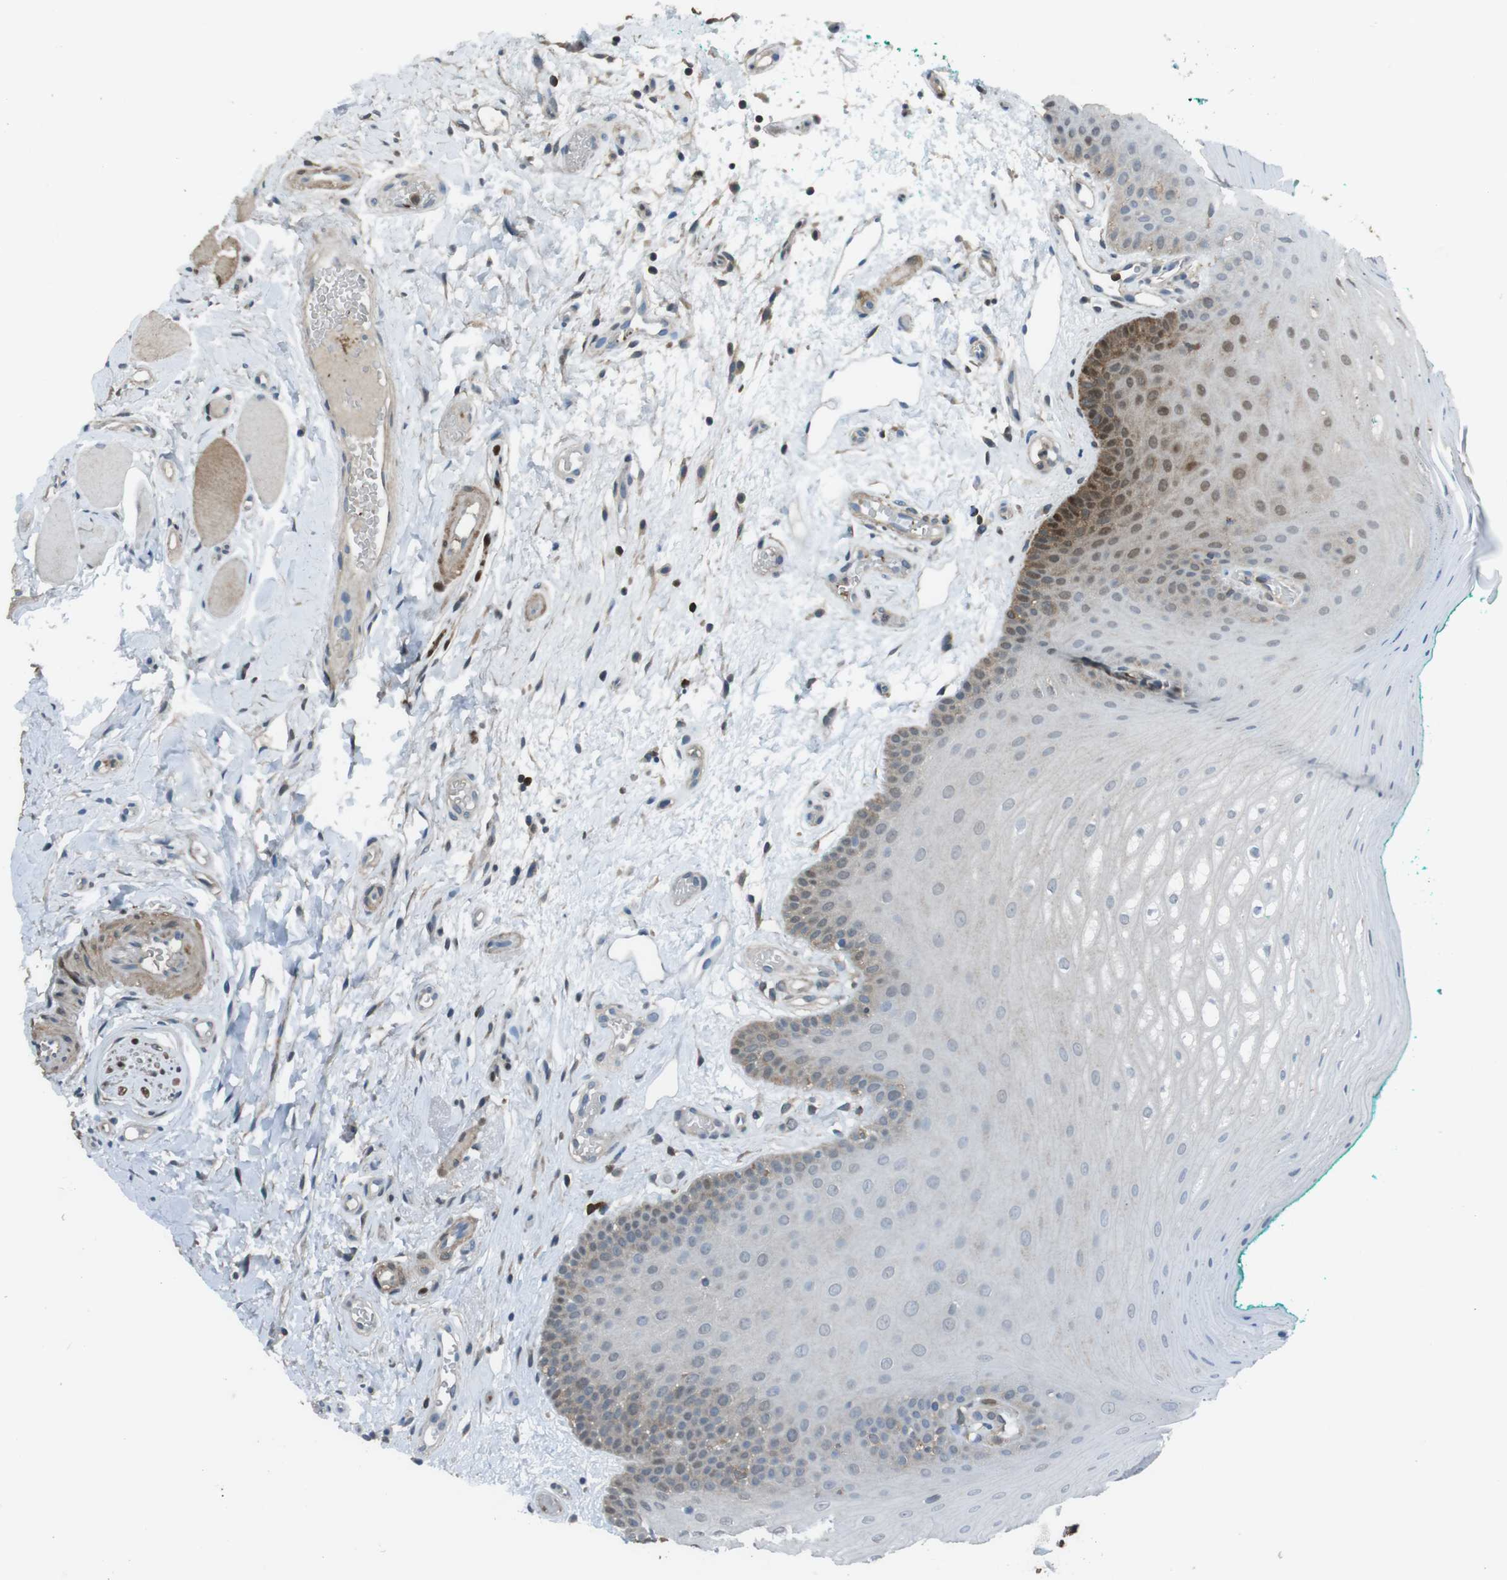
{"staining": {"intensity": "moderate", "quantity": "25%-75%", "location": "cytoplasmic/membranous,nuclear"}, "tissue": "oral mucosa", "cell_type": "Squamous epithelial cells", "image_type": "normal", "snomed": [{"axis": "morphology", "description": "Normal tissue, NOS"}, {"axis": "topography", "description": "Skeletal muscle"}, {"axis": "topography", "description": "Oral tissue"}], "caption": "The photomicrograph reveals immunohistochemical staining of benign oral mucosa. There is moderate cytoplasmic/membranous,nuclear expression is identified in approximately 25%-75% of squamous epithelial cells. The protein of interest is shown in brown color, while the nuclei are stained blue.", "gene": "TWSG1", "patient": {"sex": "male", "age": 58}}